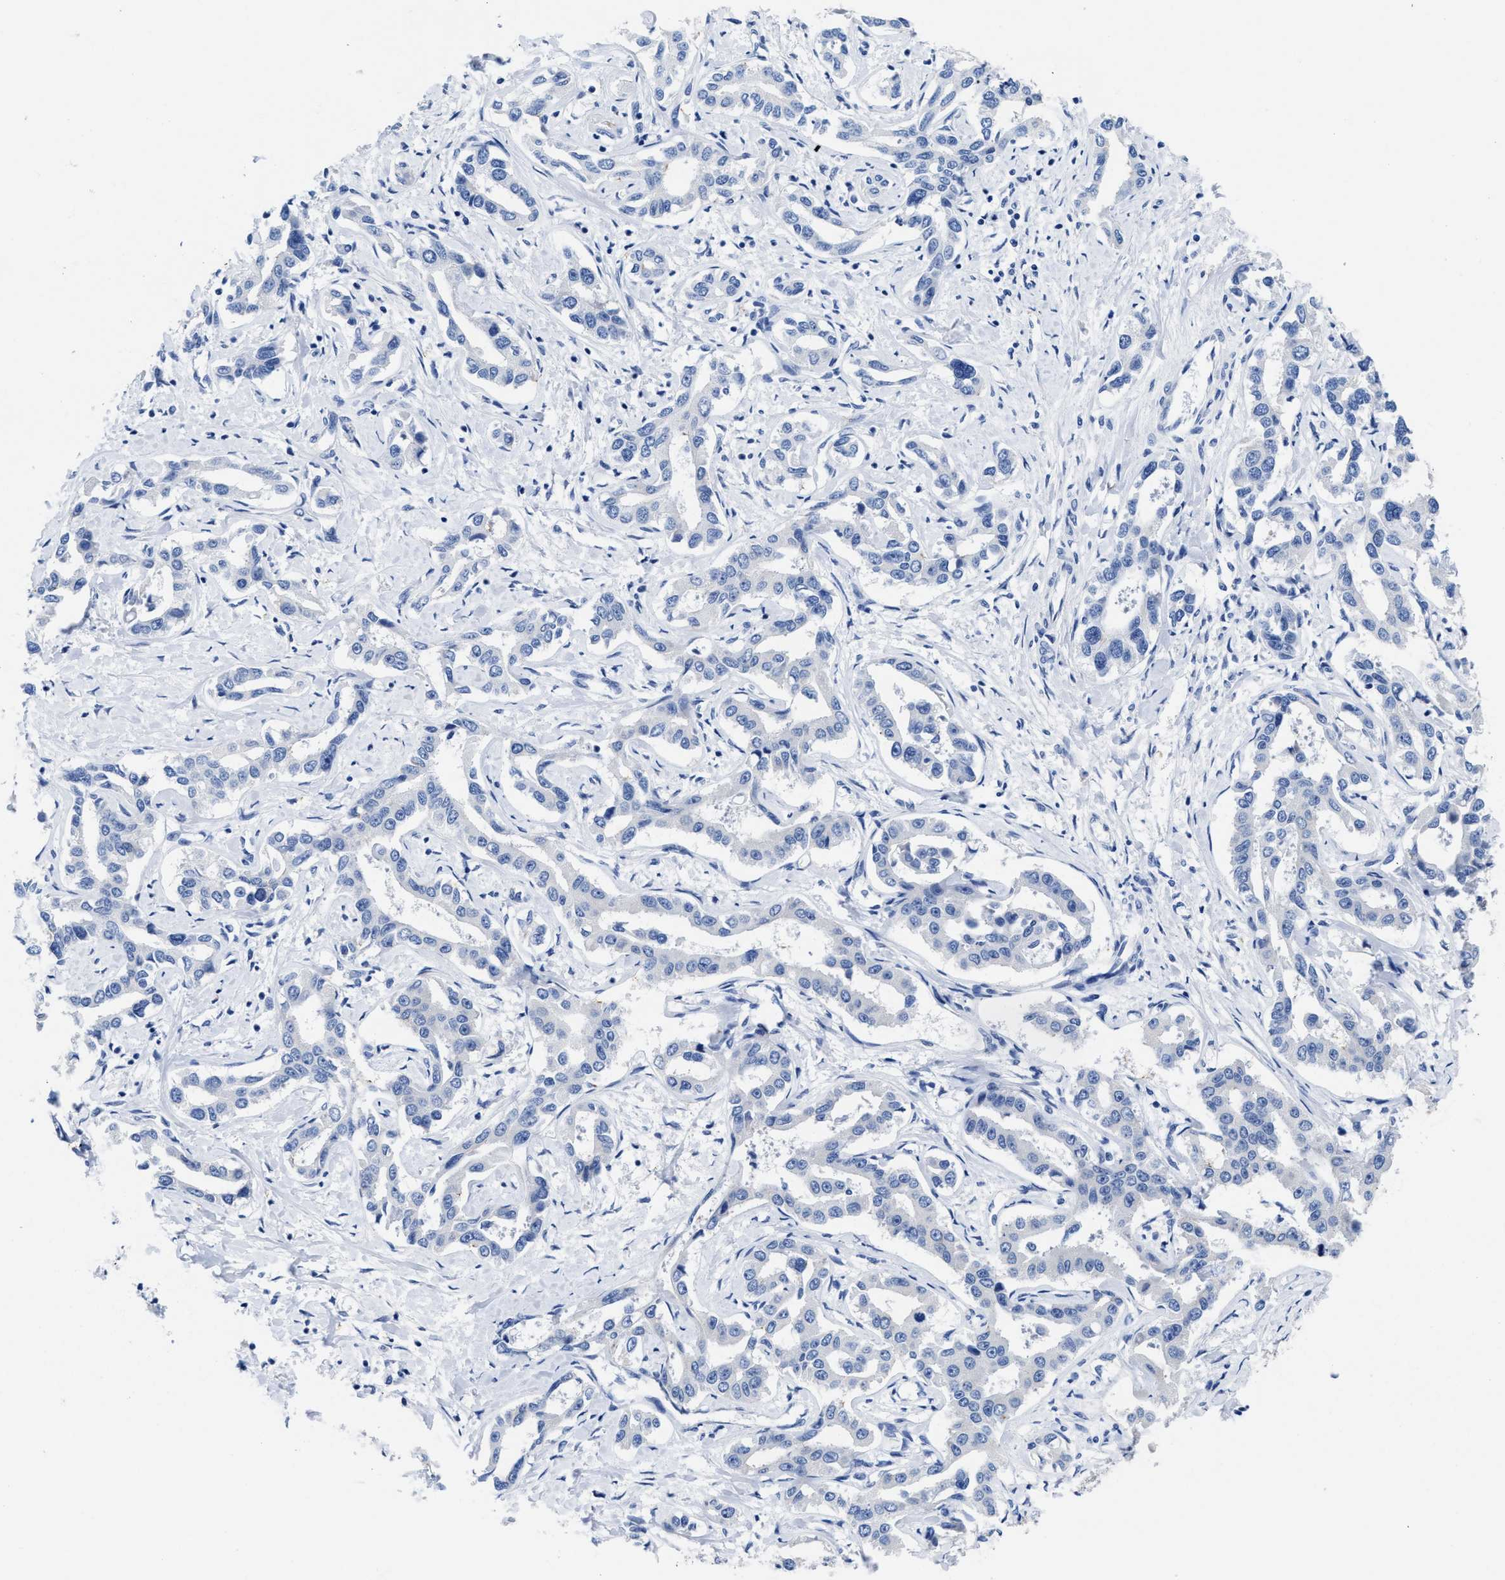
{"staining": {"intensity": "negative", "quantity": "none", "location": "none"}, "tissue": "liver cancer", "cell_type": "Tumor cells", "image_type": "cancer", "snomed": [{"axis": "morphology", "description": "Cholangiocarcinoma"}, {"axis": "topography", "description": "Liver"}], "caption": "Immunohistochemistry of human liver cholangiocarcinoma exhibits no staining in tumor cells.", "gene": "HOOK1", "patient": {"sex": "male", "age": 59}}